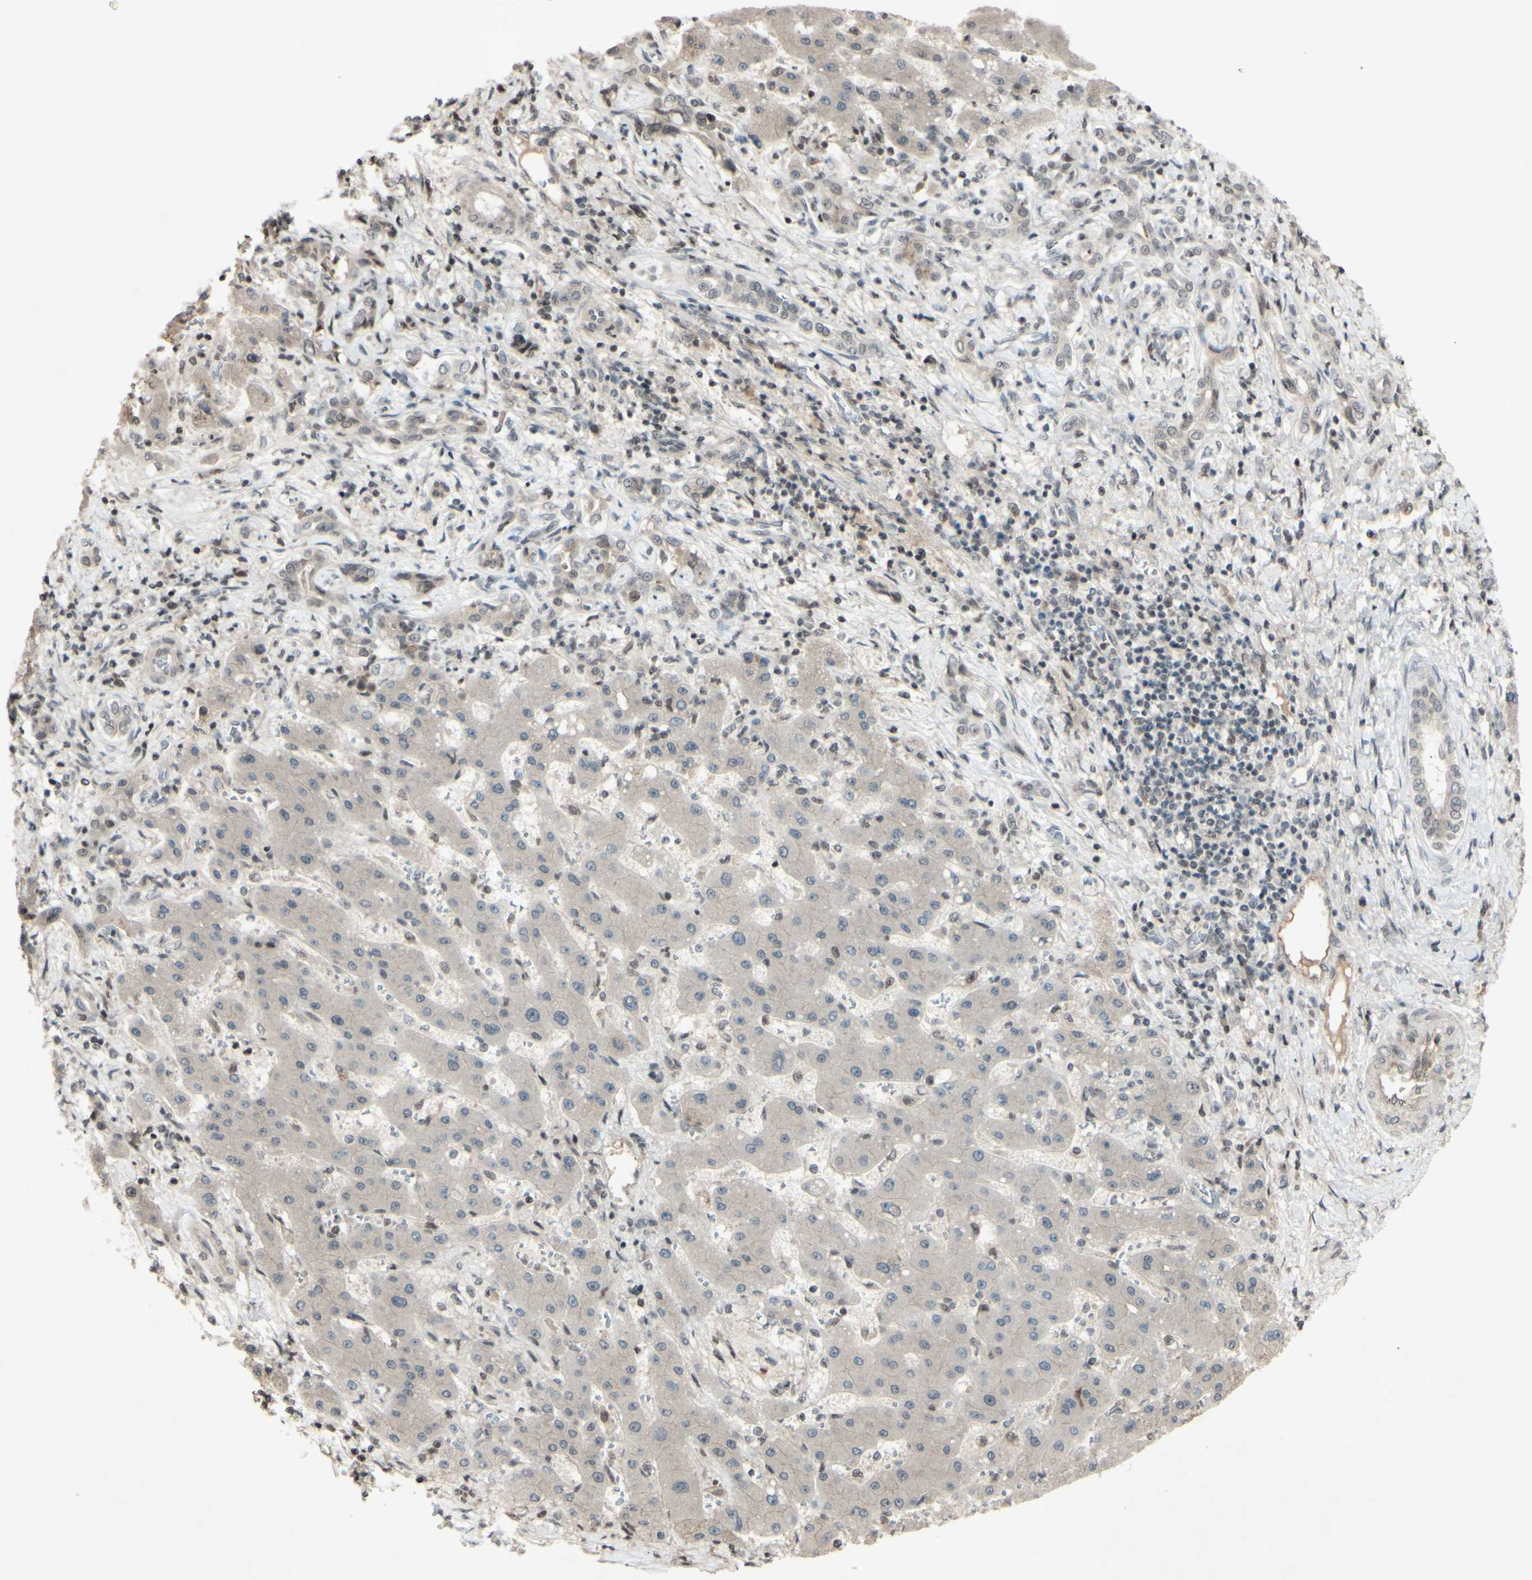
{"staining": {"intensity": "negative", "quantity": "none", "location": "none"}, "tissue": "liver cancer", "cell_type": "Tumor cells", "image_type": "cancer", "snomed": [{"axis": "morphology", "description": "Cholangiocarcinoma"}, {"axis": "topography", "description": "Liver"}], "caption": "IHC photomicrograph of liver cancer (cholangiocarcinoma) stained for a protein (brown), which demonstrates no staining in tumor cells.", "gene": "SNW1", "patient": {"sex": "male", "age": 50}}